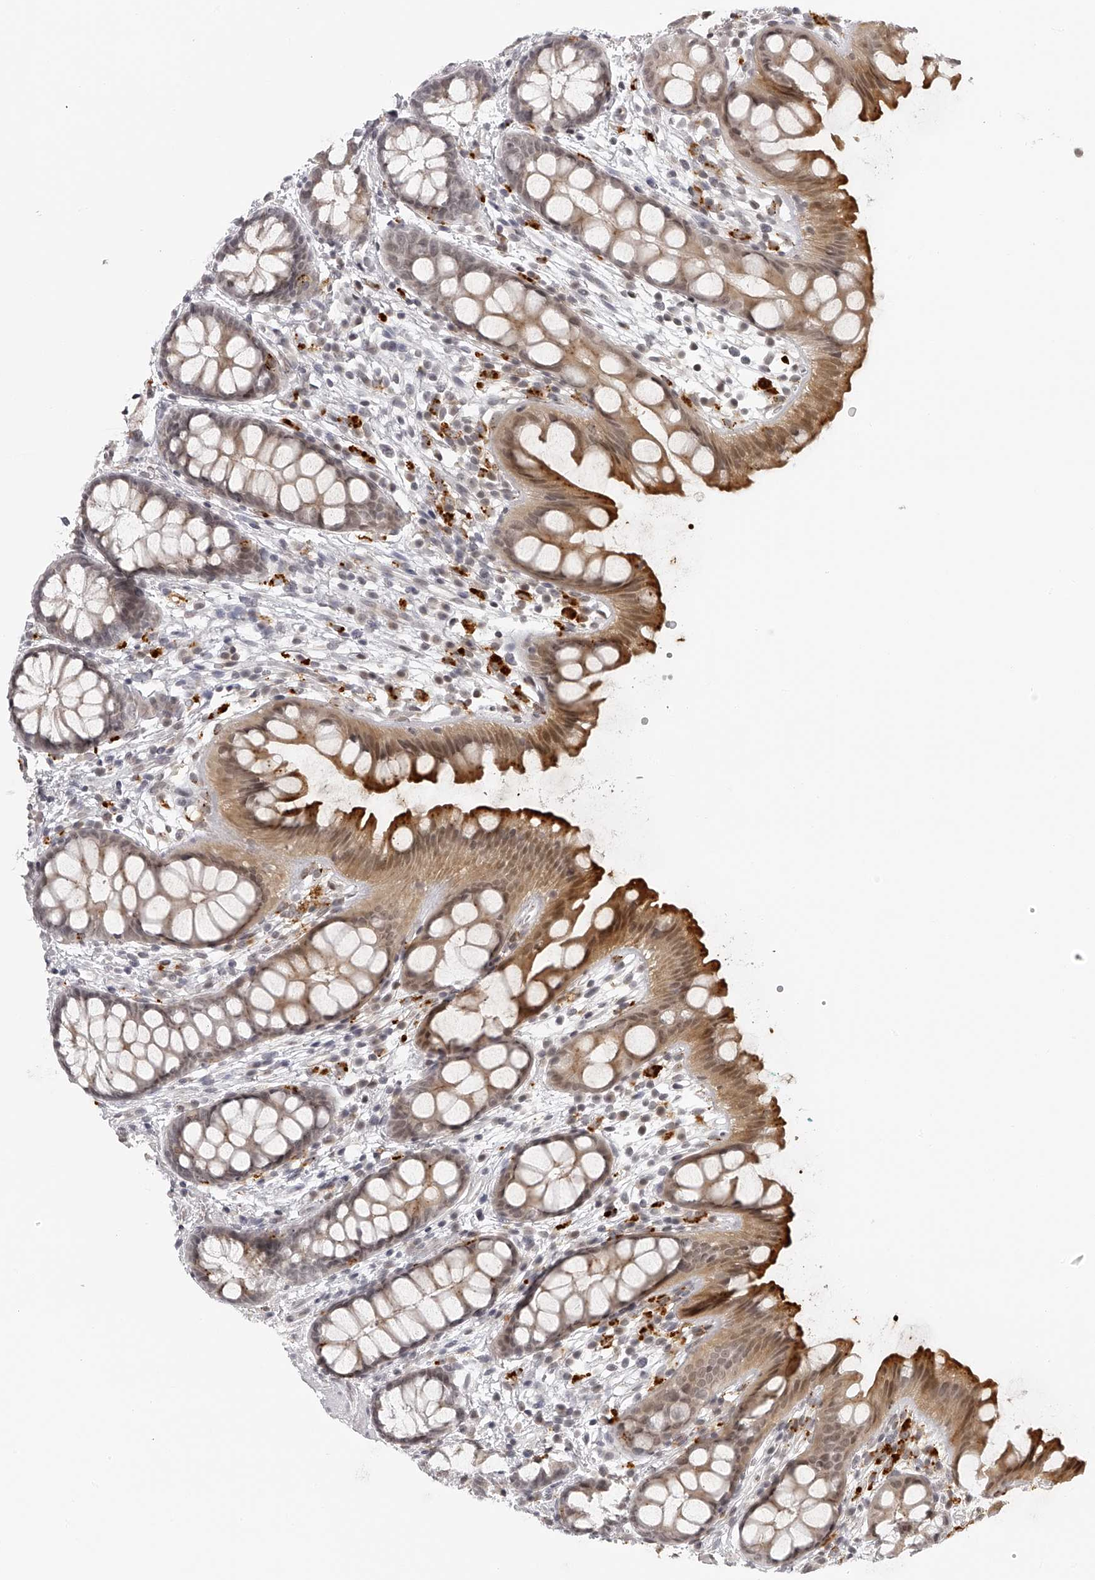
{"staining": {"intensity": "moderate", "quantity": "25%-75%", "location": "cytoplasmic/membranous"}, "tissue": "rectum", "cell_type": "Glandular cells", "image_type": "normal", "snomed": [{"axis": "morphology", "description": "Normal tissue, NOS"}, {"axis": "topography", "description": "Rectum"}], "caption": "Rectum stained with IHC demonstrates moderate cytoplasmic/membranous positivity in about 25%-75% of glandular cells. (IHC, brightfield microscopy, high magnification).", "gene": "RNF220", "patient": {"sex": "female", "age": 65}}